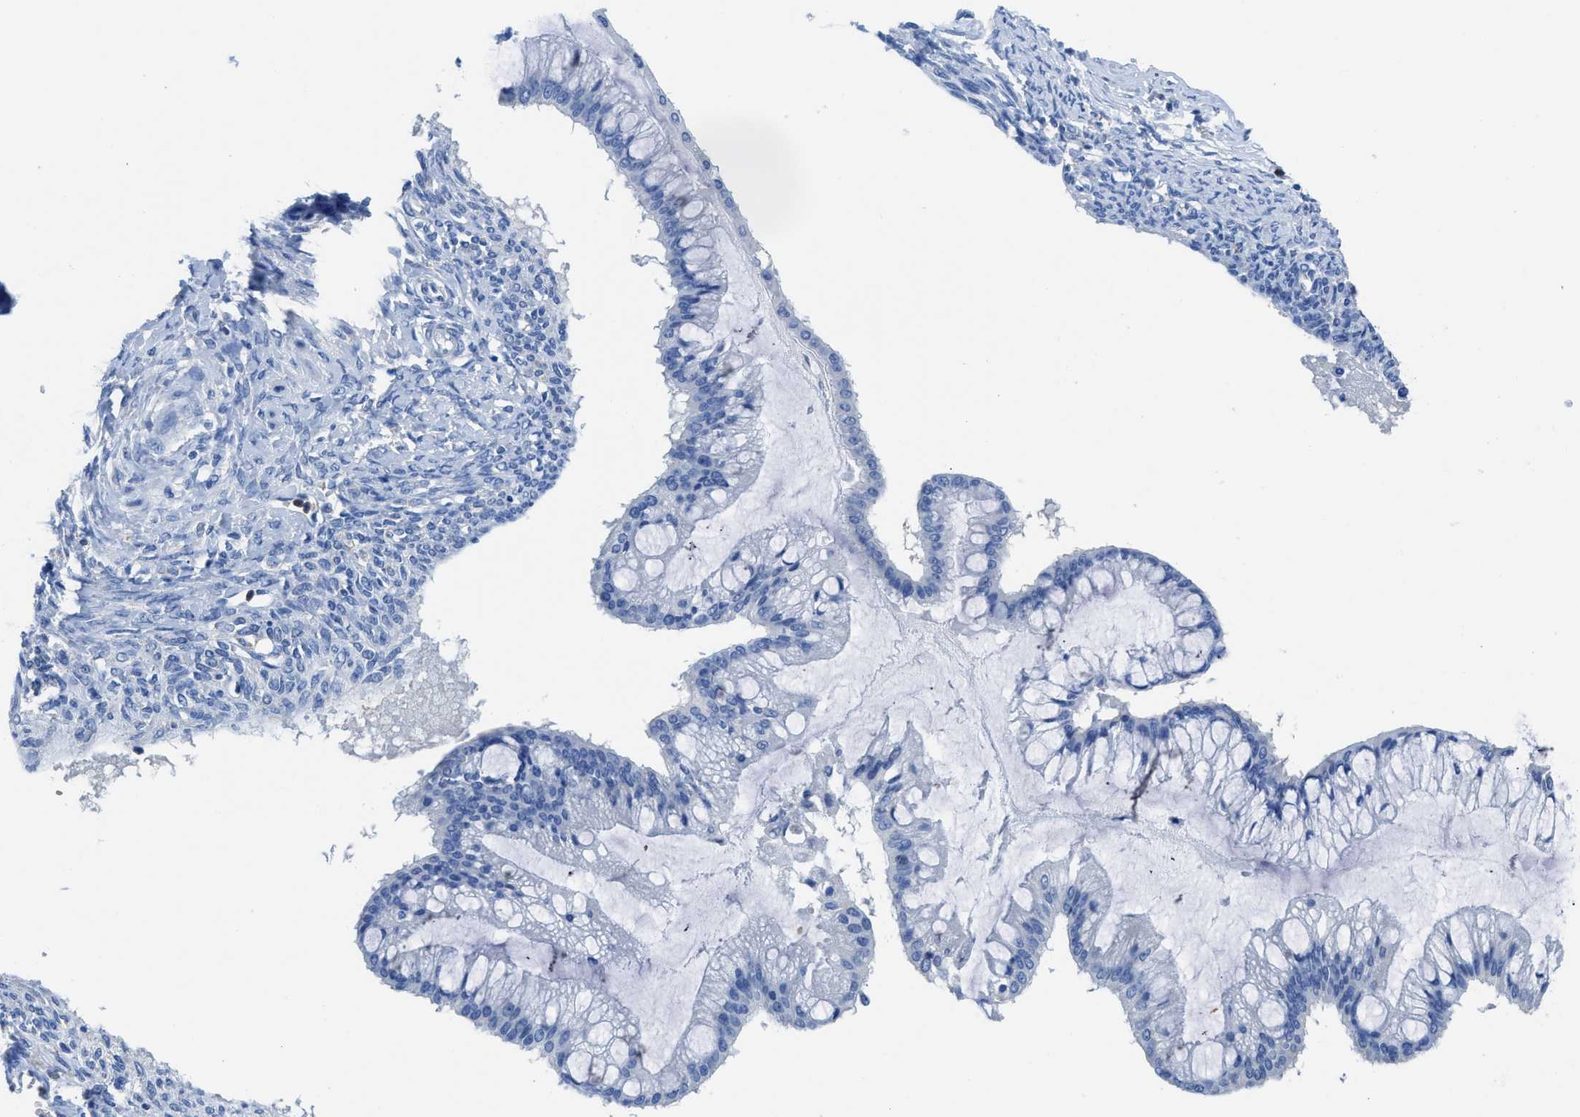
{"staining": {"intensity": "negative", "quantity": "none", "location": "none"}, "tissue": "ovarian cancer", "cell_type": "Tumor cells", "image_type": "cancer", "snomed": [{"axis": "morphology", "description": "Cystadenocarcinoma, mucinous, NOS"}, {"axis": "topography", "description": "Ovary"}], "caption": "There is no significant positivity in tumor cells of ovarian mucinous cystadenocarcinoma.", "gene": "NEB", "patient": {"sex": "female", "age": 73}}